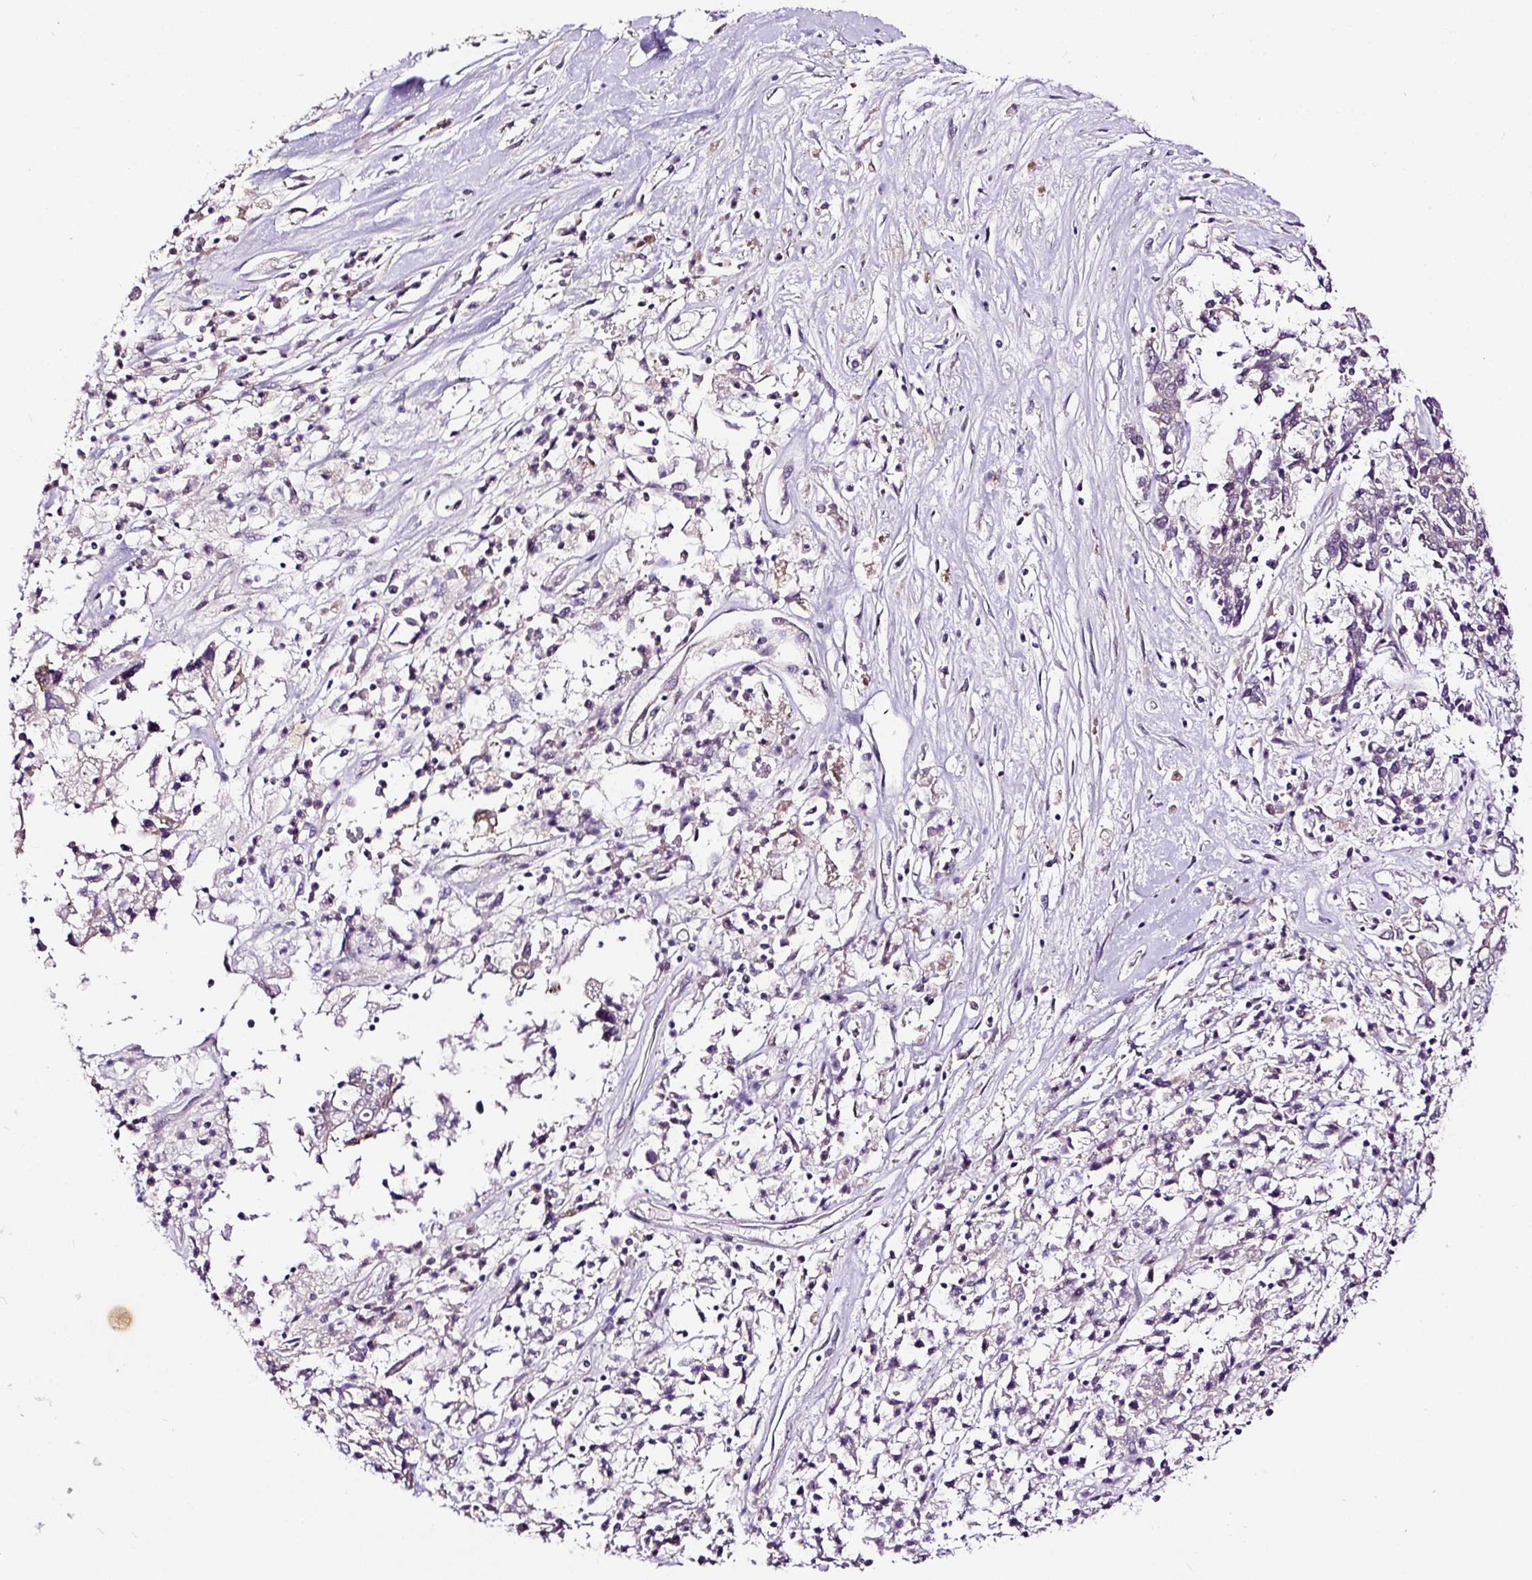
{"staining": {"intensity": "negative", "quantity": "none", "location": "none"}, "tissue": "ovarian cancer", "cell_type": "Tumor cells", "image_type": "cancer", "snomed": [{"axis": "morphology", "description": "Carcinoma, endometroid"}, {"axis": "topography", "description": "Ovary"}], "caption": "Immunohistochemistry micrograph of human ovarian cancer stained for a protein (brown), which exhibits no positivity in tumor cells. (DAB immunohistochemistry, high magnification).", "gene": "MAGEB16", "patient": {"sex": "female", "age": 62}}